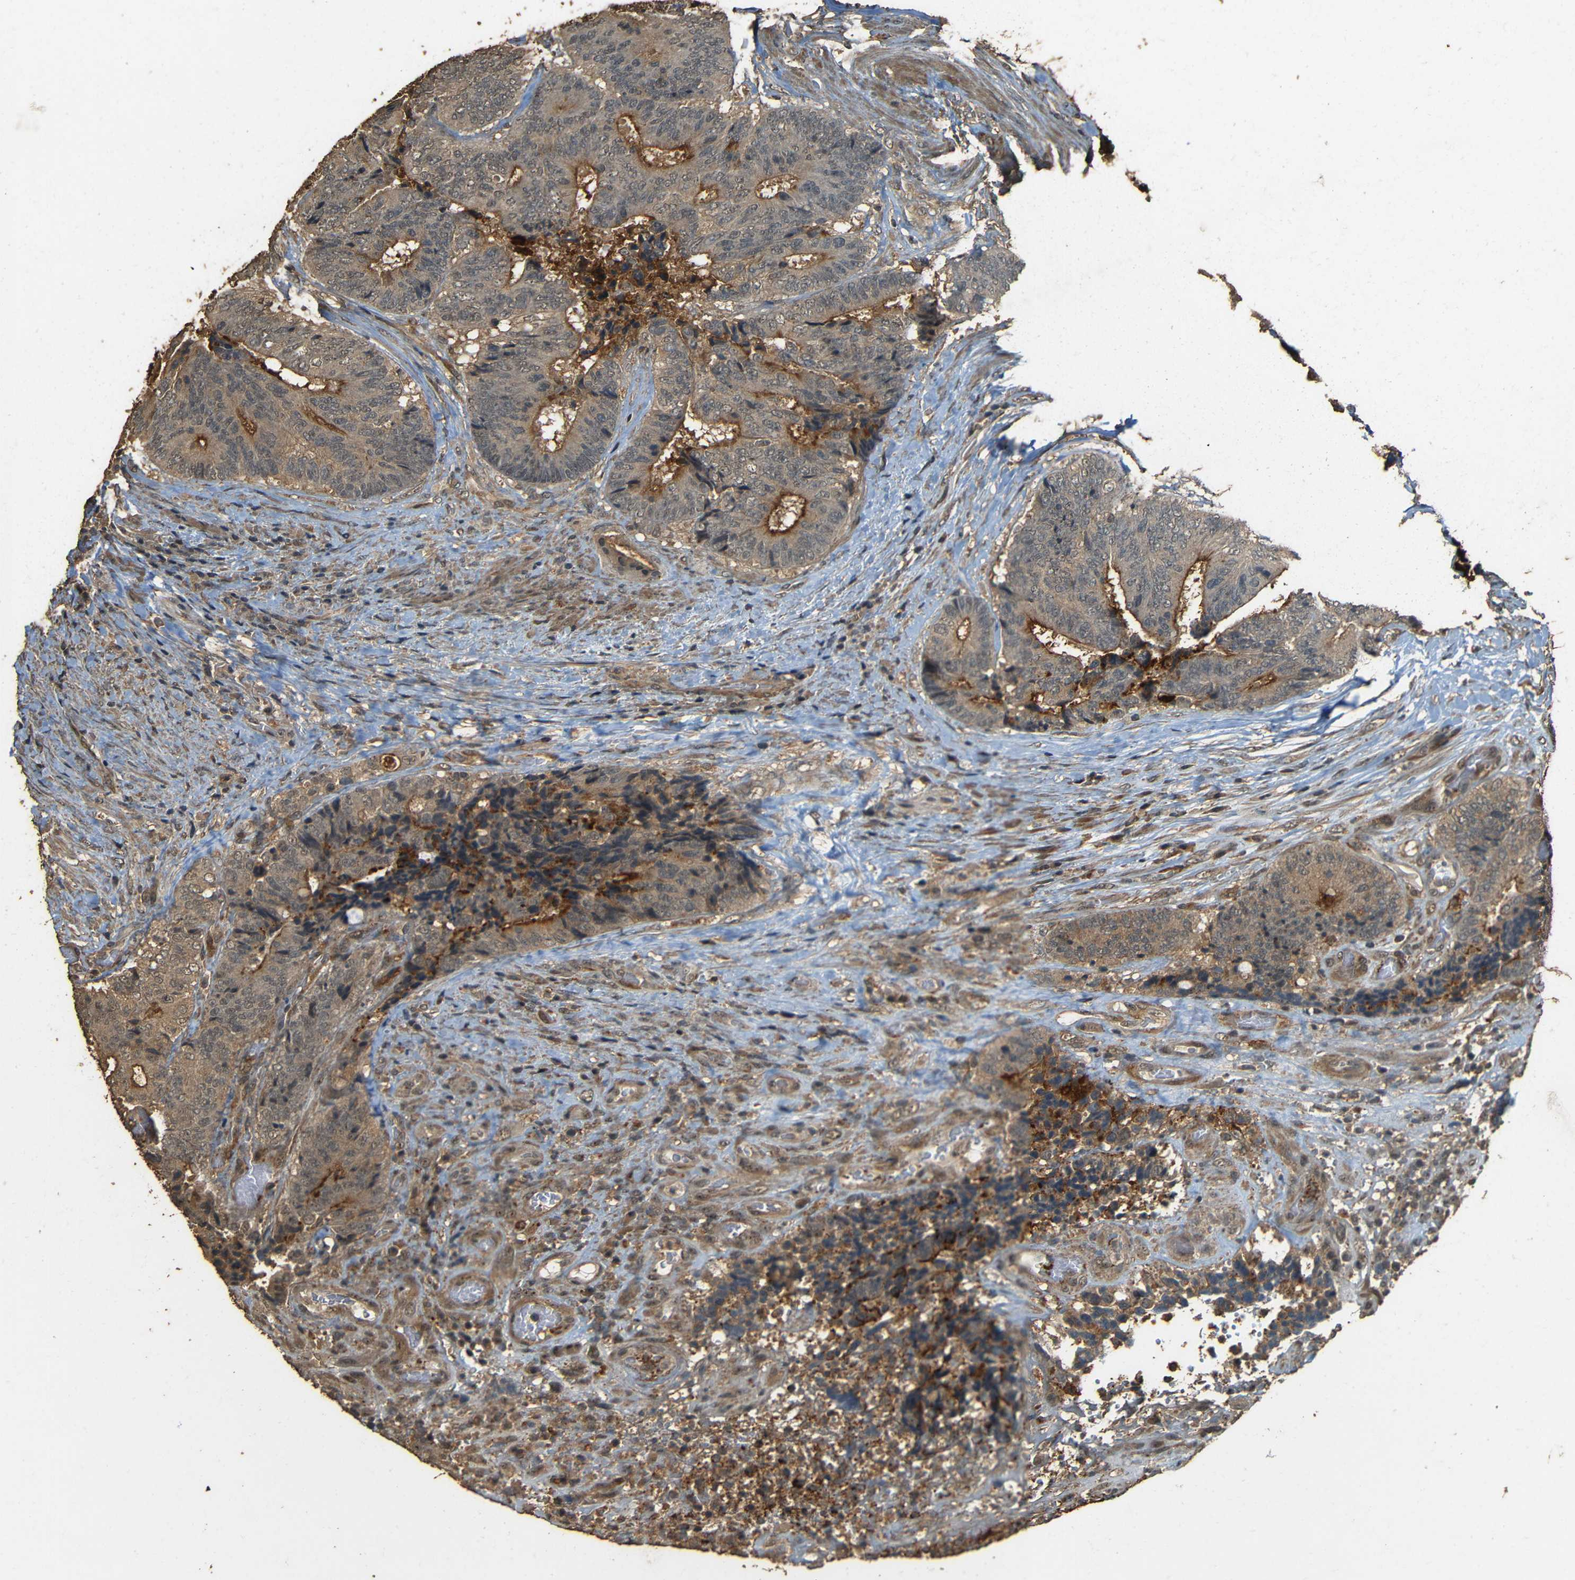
{"staining": {"intensity": "moderate", "quantity": ">75%", "location": "cytoplasmic/membranous"}, "tissue": "colorectal cancer", "cell_type": "Tumor cells", "image_type": "cancer", "snomed": [{"axis": "morphology", "description": "Adenocarcinoma, NOS"}, {"axis": "topography", "description": "Rectum"}], "caption": "A medium amount of moderate cytoplasmic/membranous expression is appreciated in approximately >75% of tumor cells in colorectal adenocarcinoma tissue.", "gene": "PDE5A", "patient": {"sex": "male", "age": 72}}